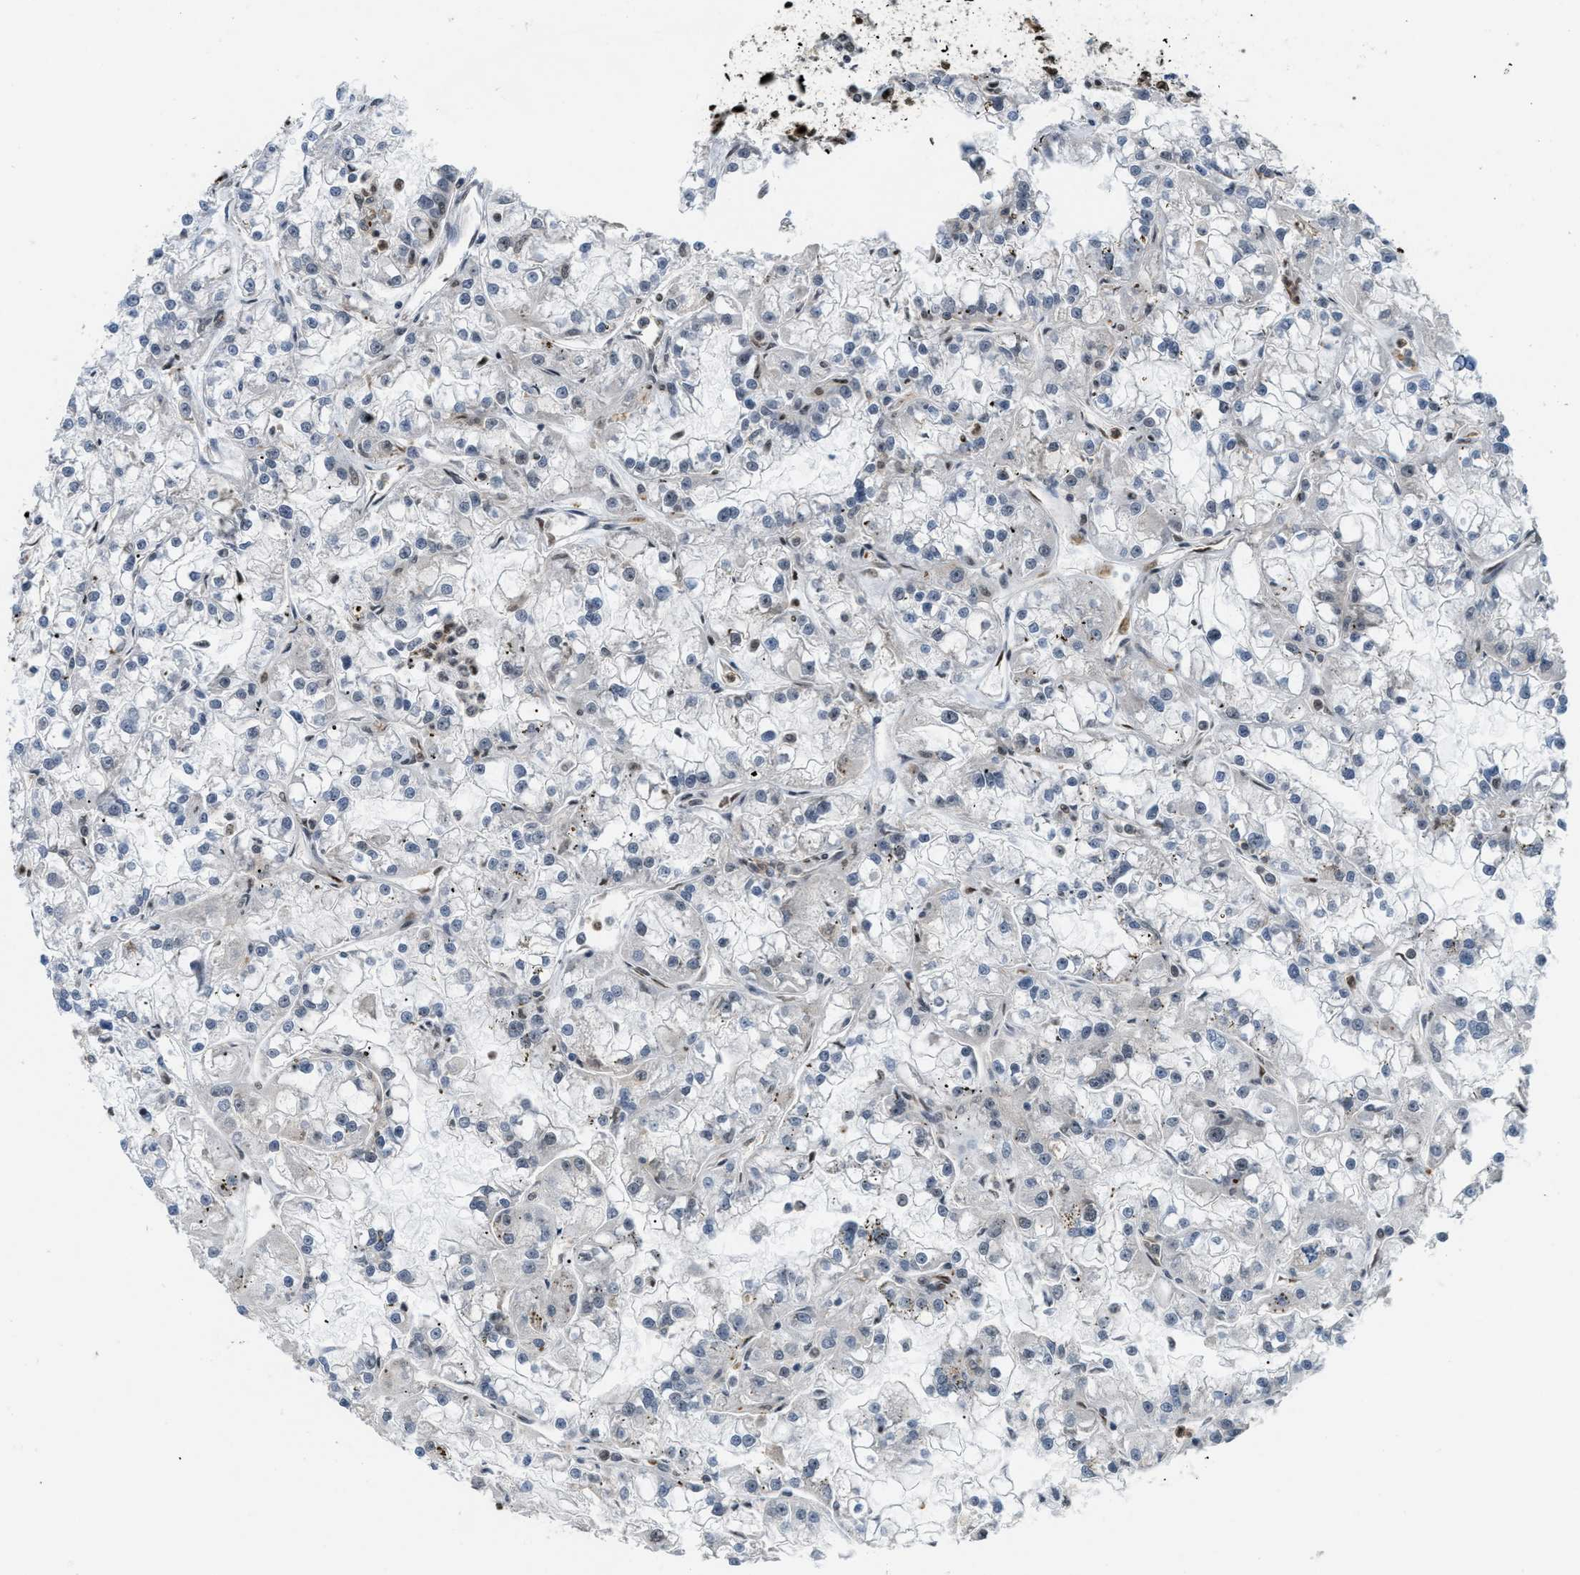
{"staining": {"intensity": "negative", "quantity": "none", "location": "none"}, "tissue": "renal cancer", "cell_type": "Tumor cells", "image_type": "cancer", "snomed": [{"axis": "morphology", "description": "Adenocarcinoma, NOS"}, {"axis": "topography", "description": "Kidney"}], "caption": "IHC photomicrograph of renal cancer stained for a protein (brown), which exhibits no staining in tumor cells. (Stains: DAB immunohistochemistry with hematoxylin counter stain, Microscopy: brightfield microscopy at high magnification).", "gene": "NUMA1", "patient": {"sex": "female", "age": 52}}